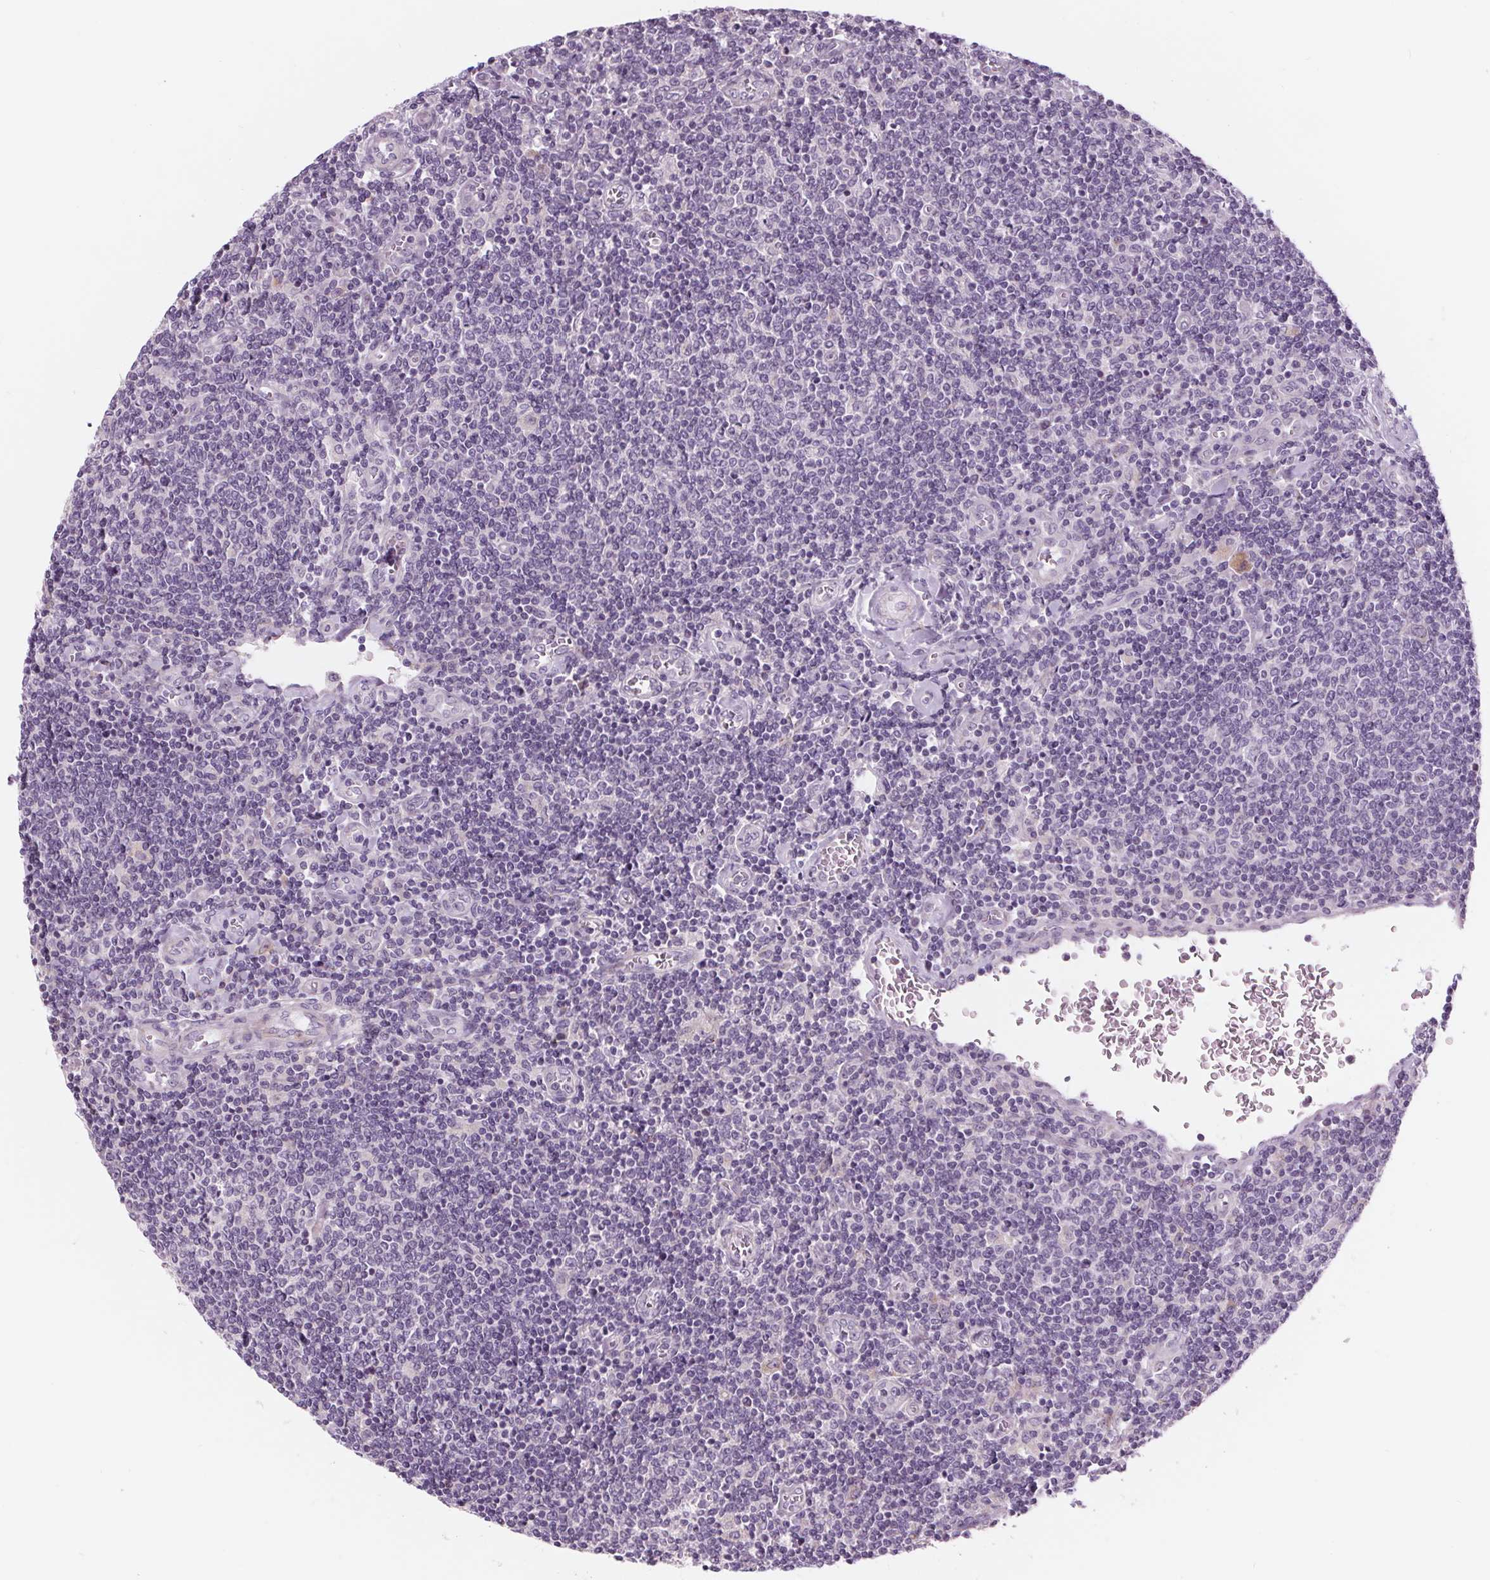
{"staining": {"intensity": "negative", "quantity": "none", "location": "none"}, "tissue": "lymphoma", "cell_type": "Tumor cells", "image_type": "cancer", "snomed": [{"axis": "morphology", "description": "Malignant lymphoma, non-Hodgkin's type, Low grade"}, {"axis": "topography", "description": "Lymph node"}], "caption": "Tumor cells are negative for brown protein staining in lymphoma.", "gene": "SAMD5", "patient": {"sex": "male", "age": 52}}